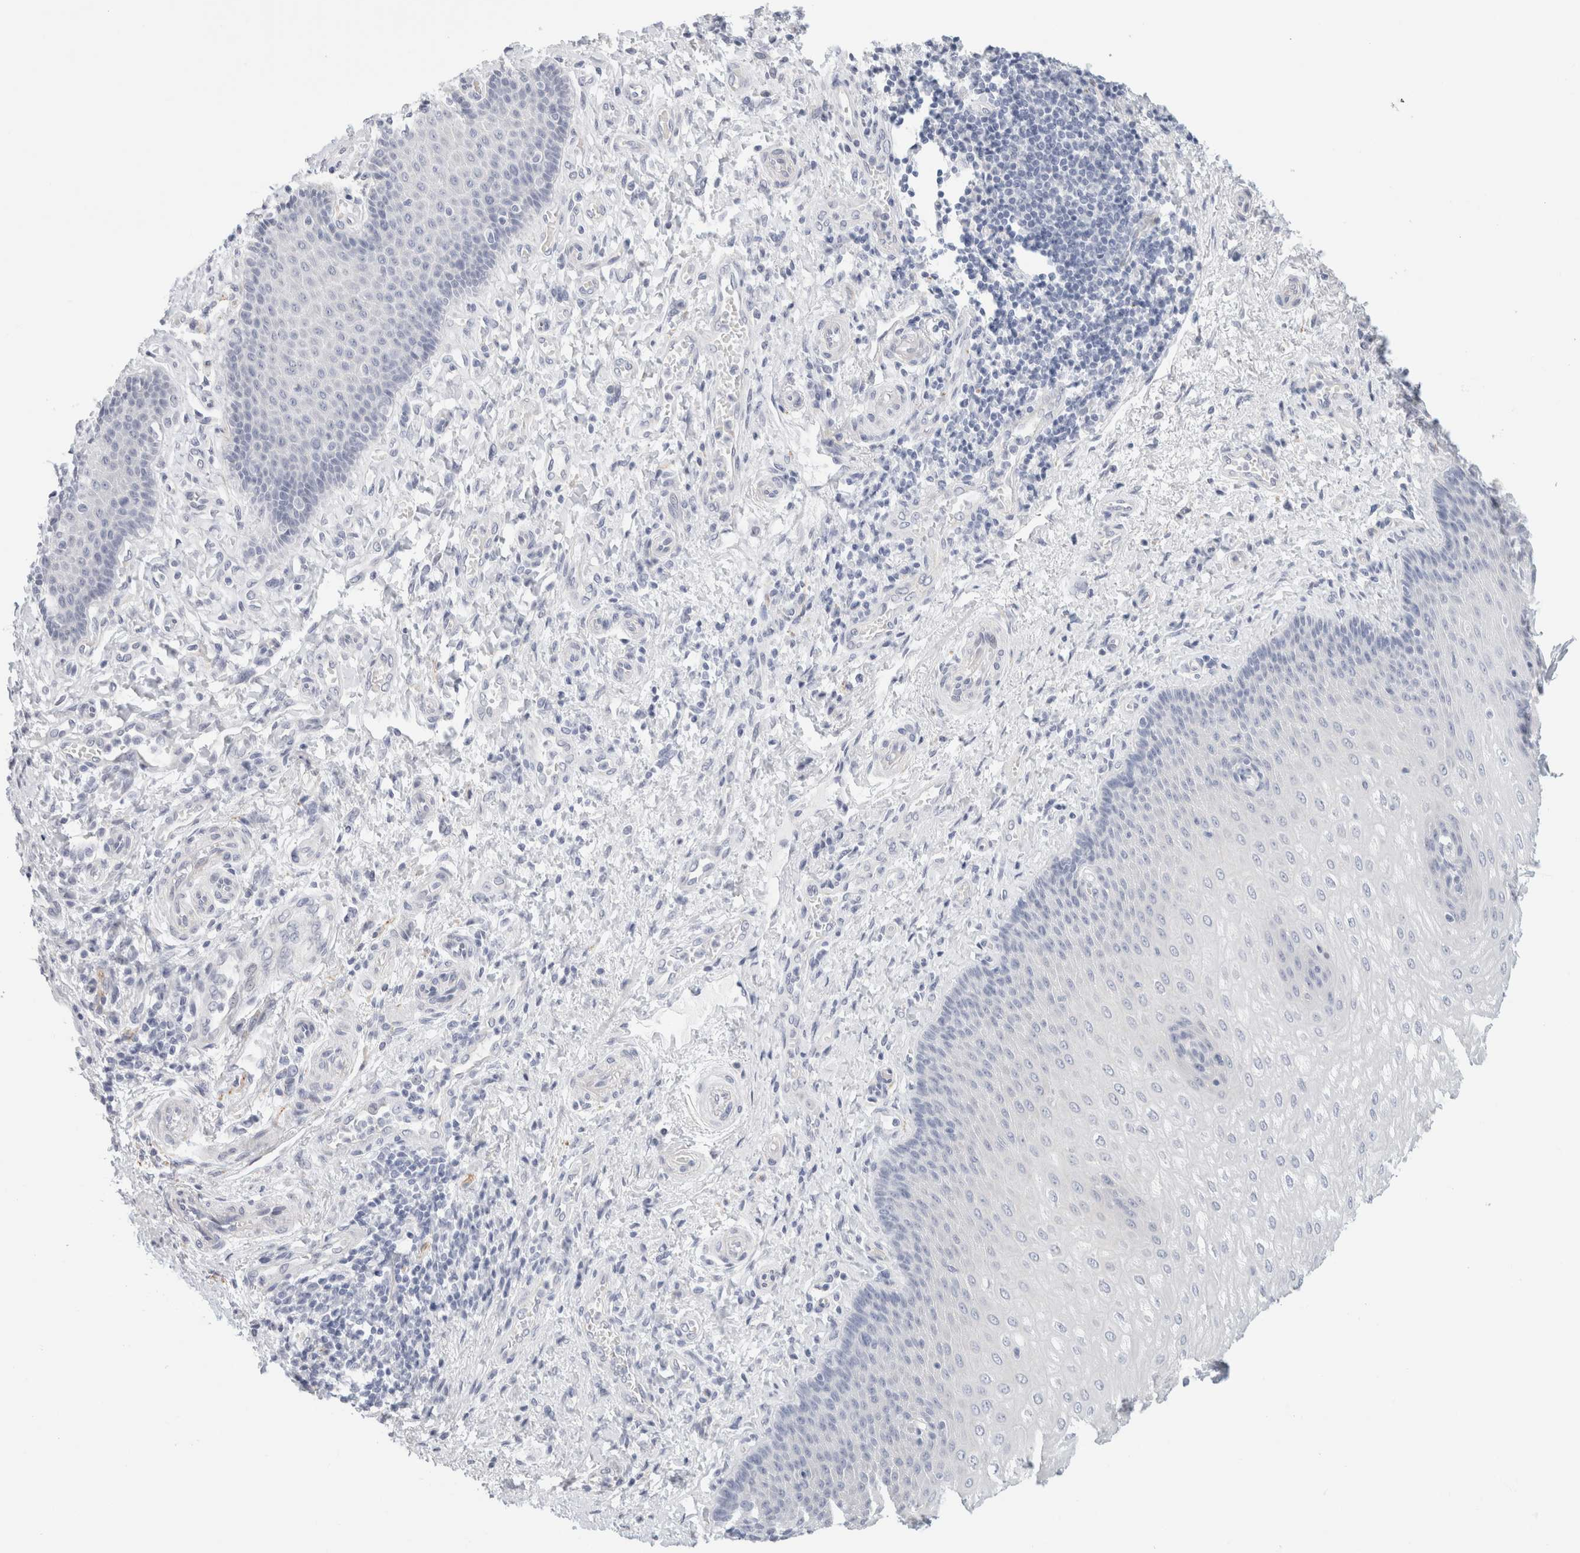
{"staining": {"intensity": "negative", "quantity": "none", "location": "none"}, "tissue": "esophagus", "cell_type": "Squamous epithelial cells", "image_type": "normal", "snomed": [{"axis": "morphology", "description": "Normal tissue, NOS"}, {"axis": "topography", "description": "Esophagus"}], "caption": "This is a photomicrograph of immunohistochemistry staining of benign esophagus, which shows no staining in squamous epithelial cells. (DAB immunohistochemistry (IHC) visualized using brightfield microscopy, high magnification).", "gene": "RTN4", "patient": {"sex": "male", "age": 54}}